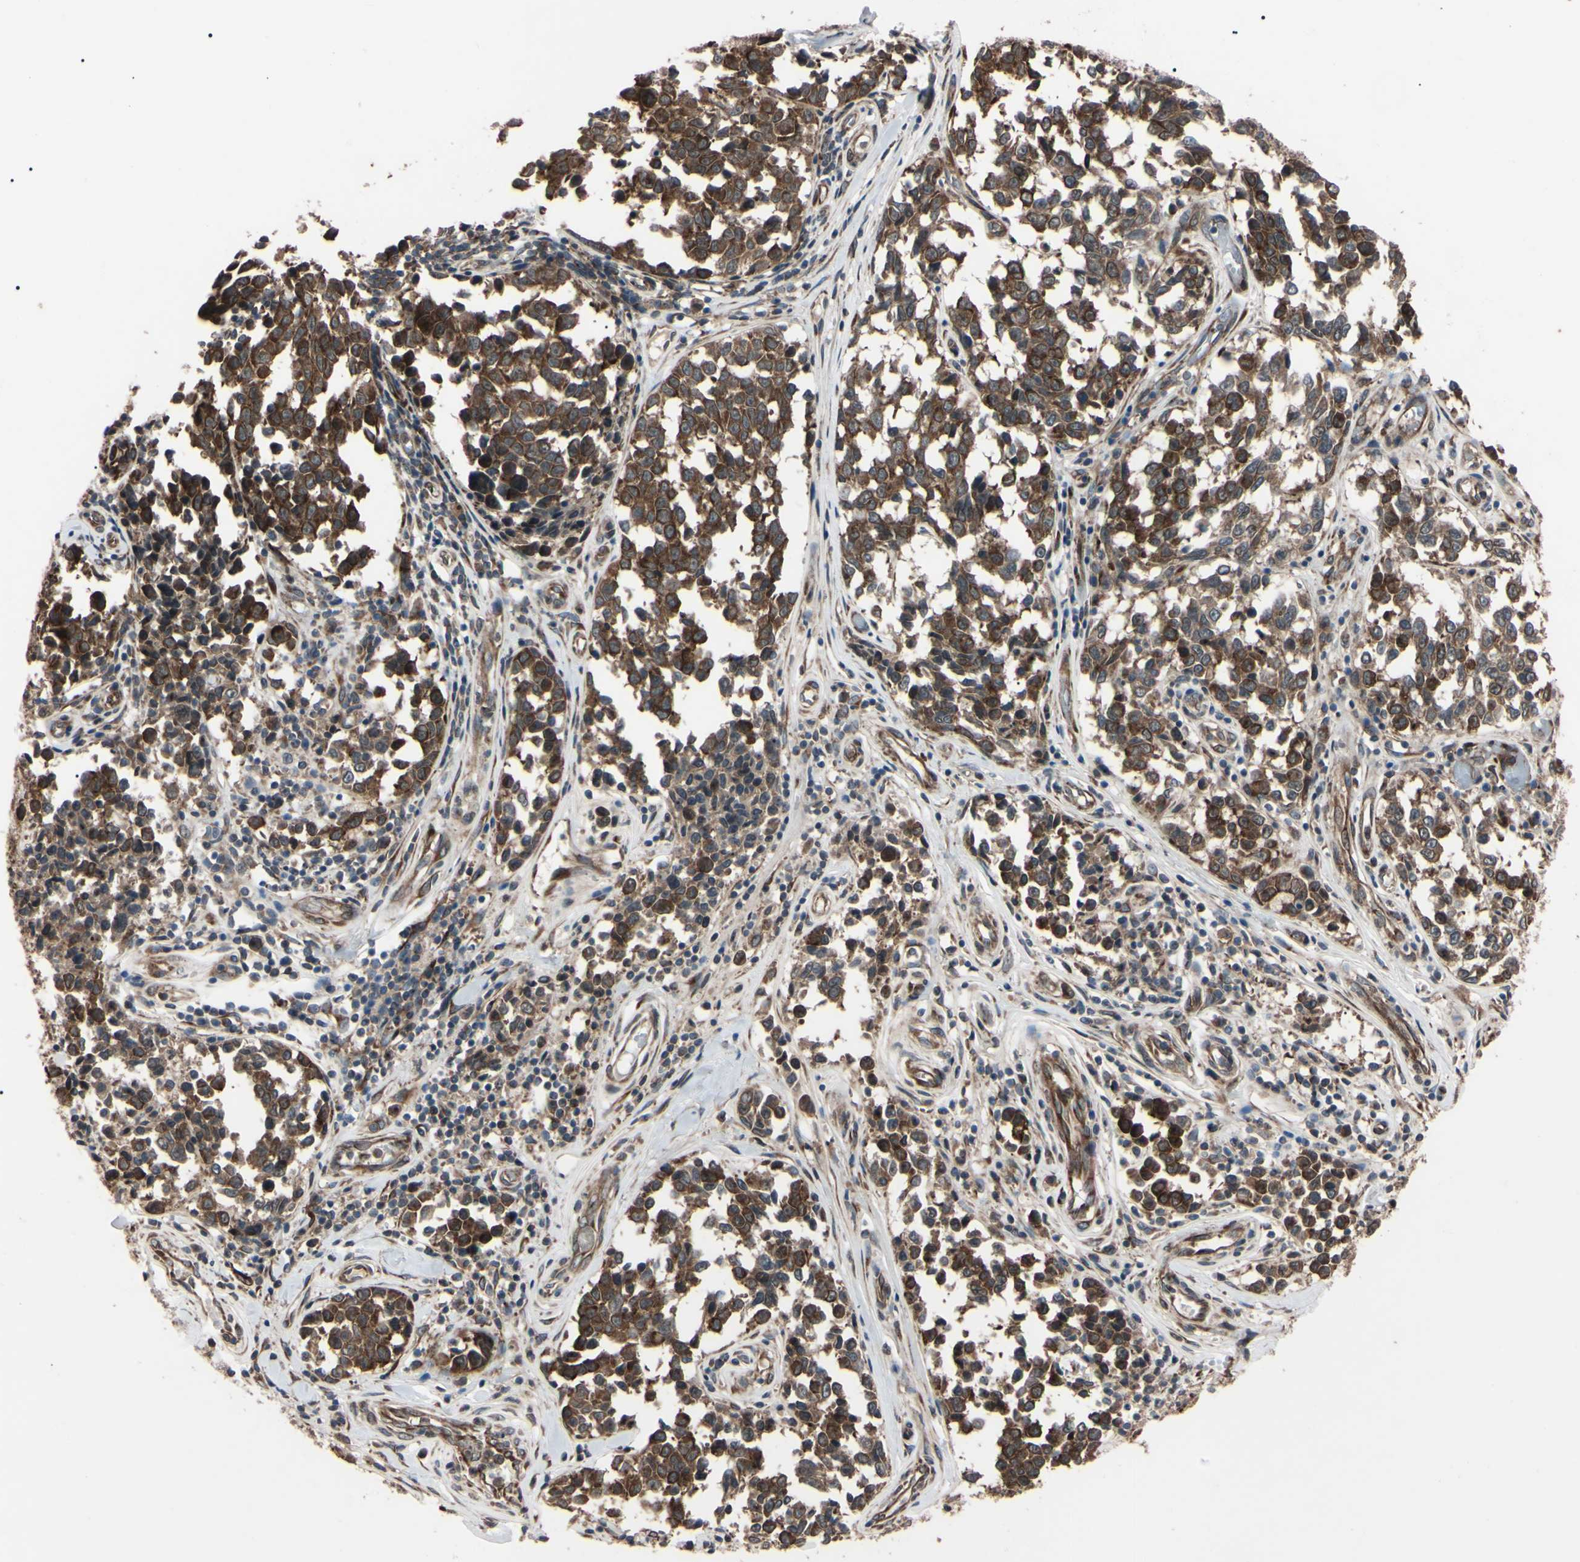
{"staining": {"intensity": "strong", "quantity": ">75%", "location": "cytoplasmic/membranous"}, "tissue": "melanoma", "cell_type": "Tumor cells", "image_type": "cancer", "snomed": [{"axis": "morphology", "description": "Malignant melanoma, NOS"}, {"axis": "topography", "description": "Skin"}], "caption": "Malignant melanoma tissue displays strong cytoplasmic/membranous expression in approximately >75% of tumor cells Nuclei are stained in blue.", "gene": "GUCY1B1", "patient": {"sex": "female", "age": 64}}